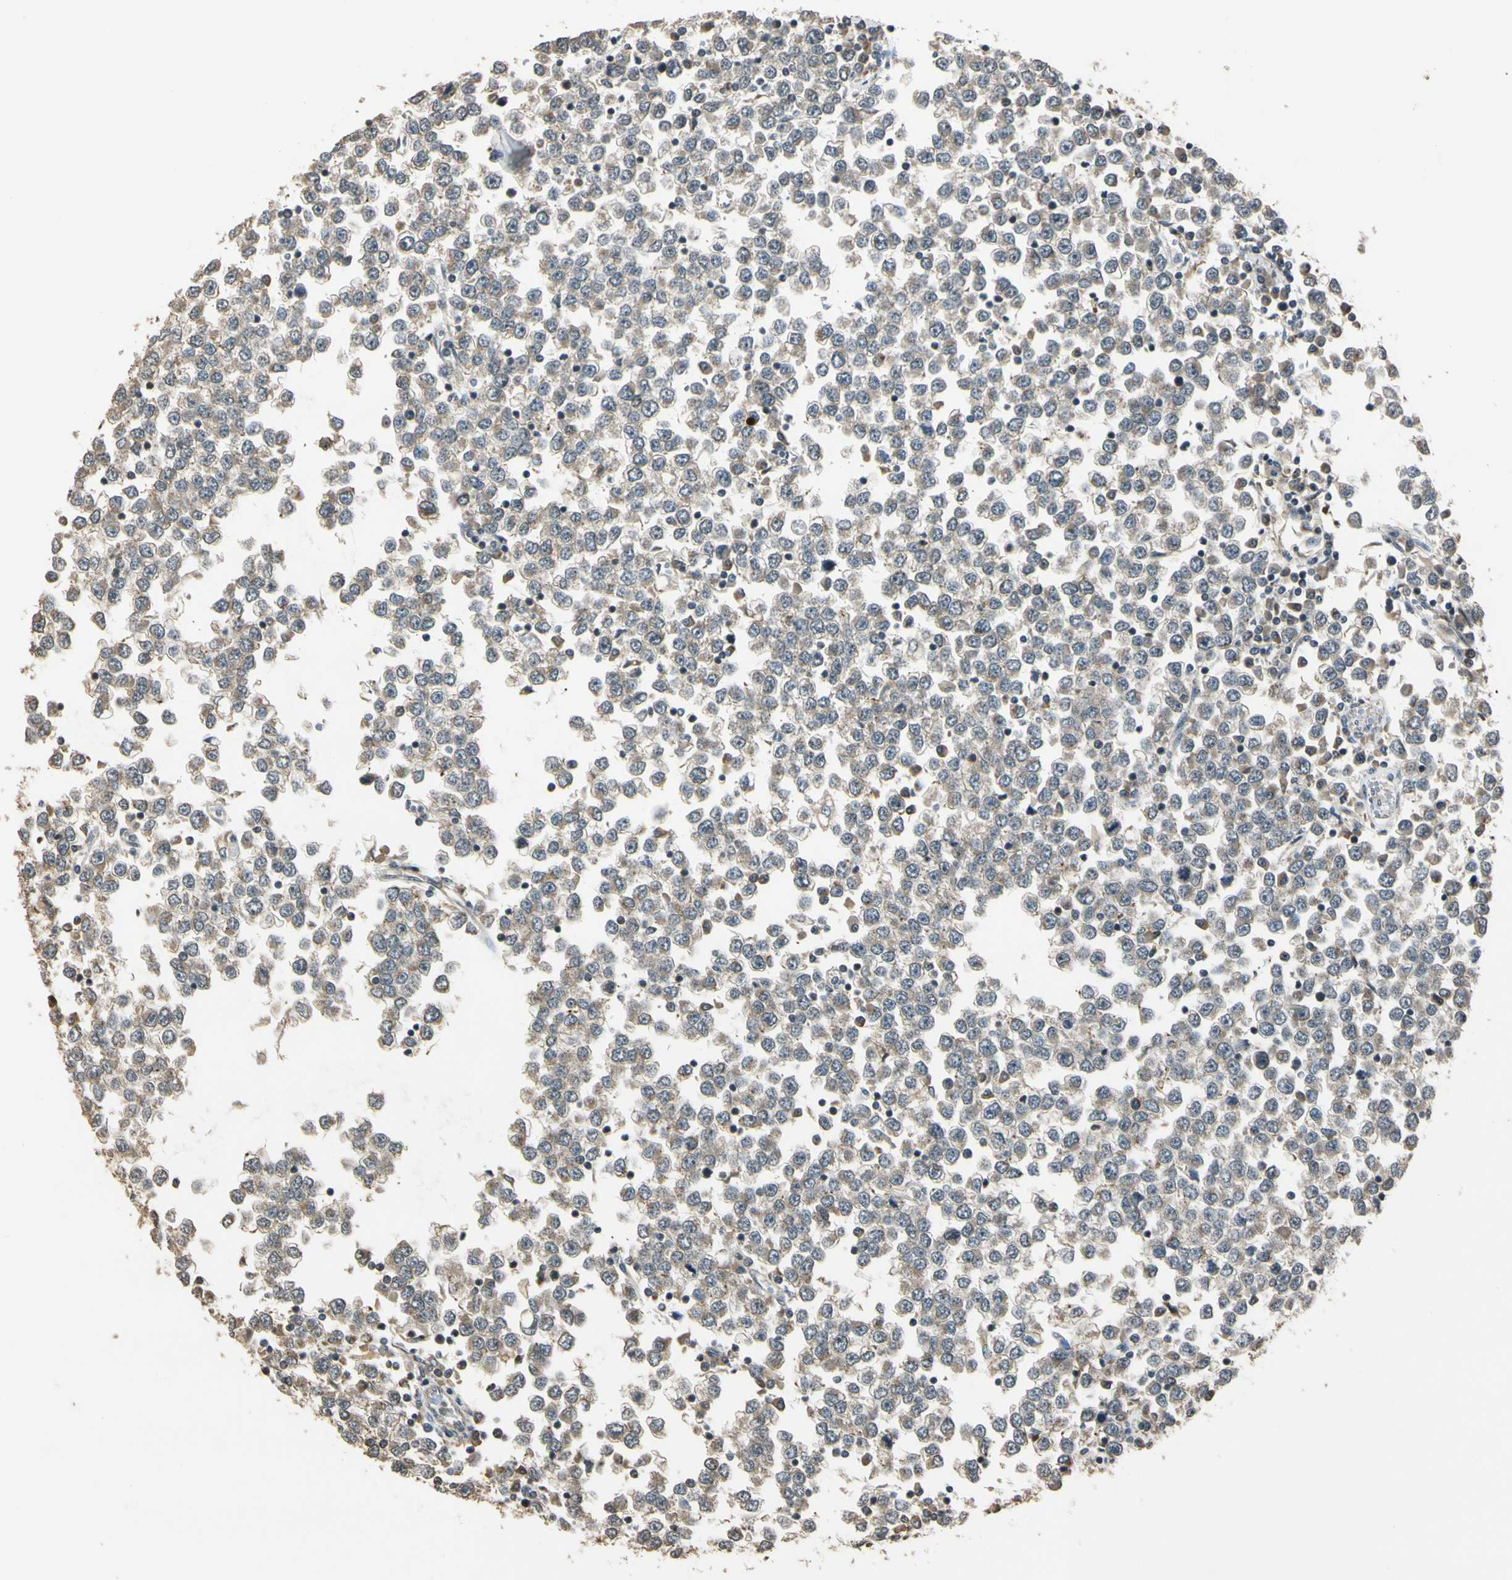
{"staining": {"intensity": "weak", "quantity": "<25%", "location": "cytoplasmic/membranous"}, "tissue": "testis cancer", "cell_type": "Tumor cells", "image_type": "cancer", "snomed": [{"axis": "morphology", "description": "Seminoma, NOS"}, {"axis": "topography", "description": "Testis"}], "caption": "Immunohistochemical staining of human testis seminoma displays no significant staining in tumor cells. Brightfield microscopy of immunohistochemistry stained with DAB (3,3'-diaminobenzidine) (brown) and hematoxylin (blue), captured at high magnification.", "gene": "LAMTOR1", "patient": {"sex": "male", "age": 65}}